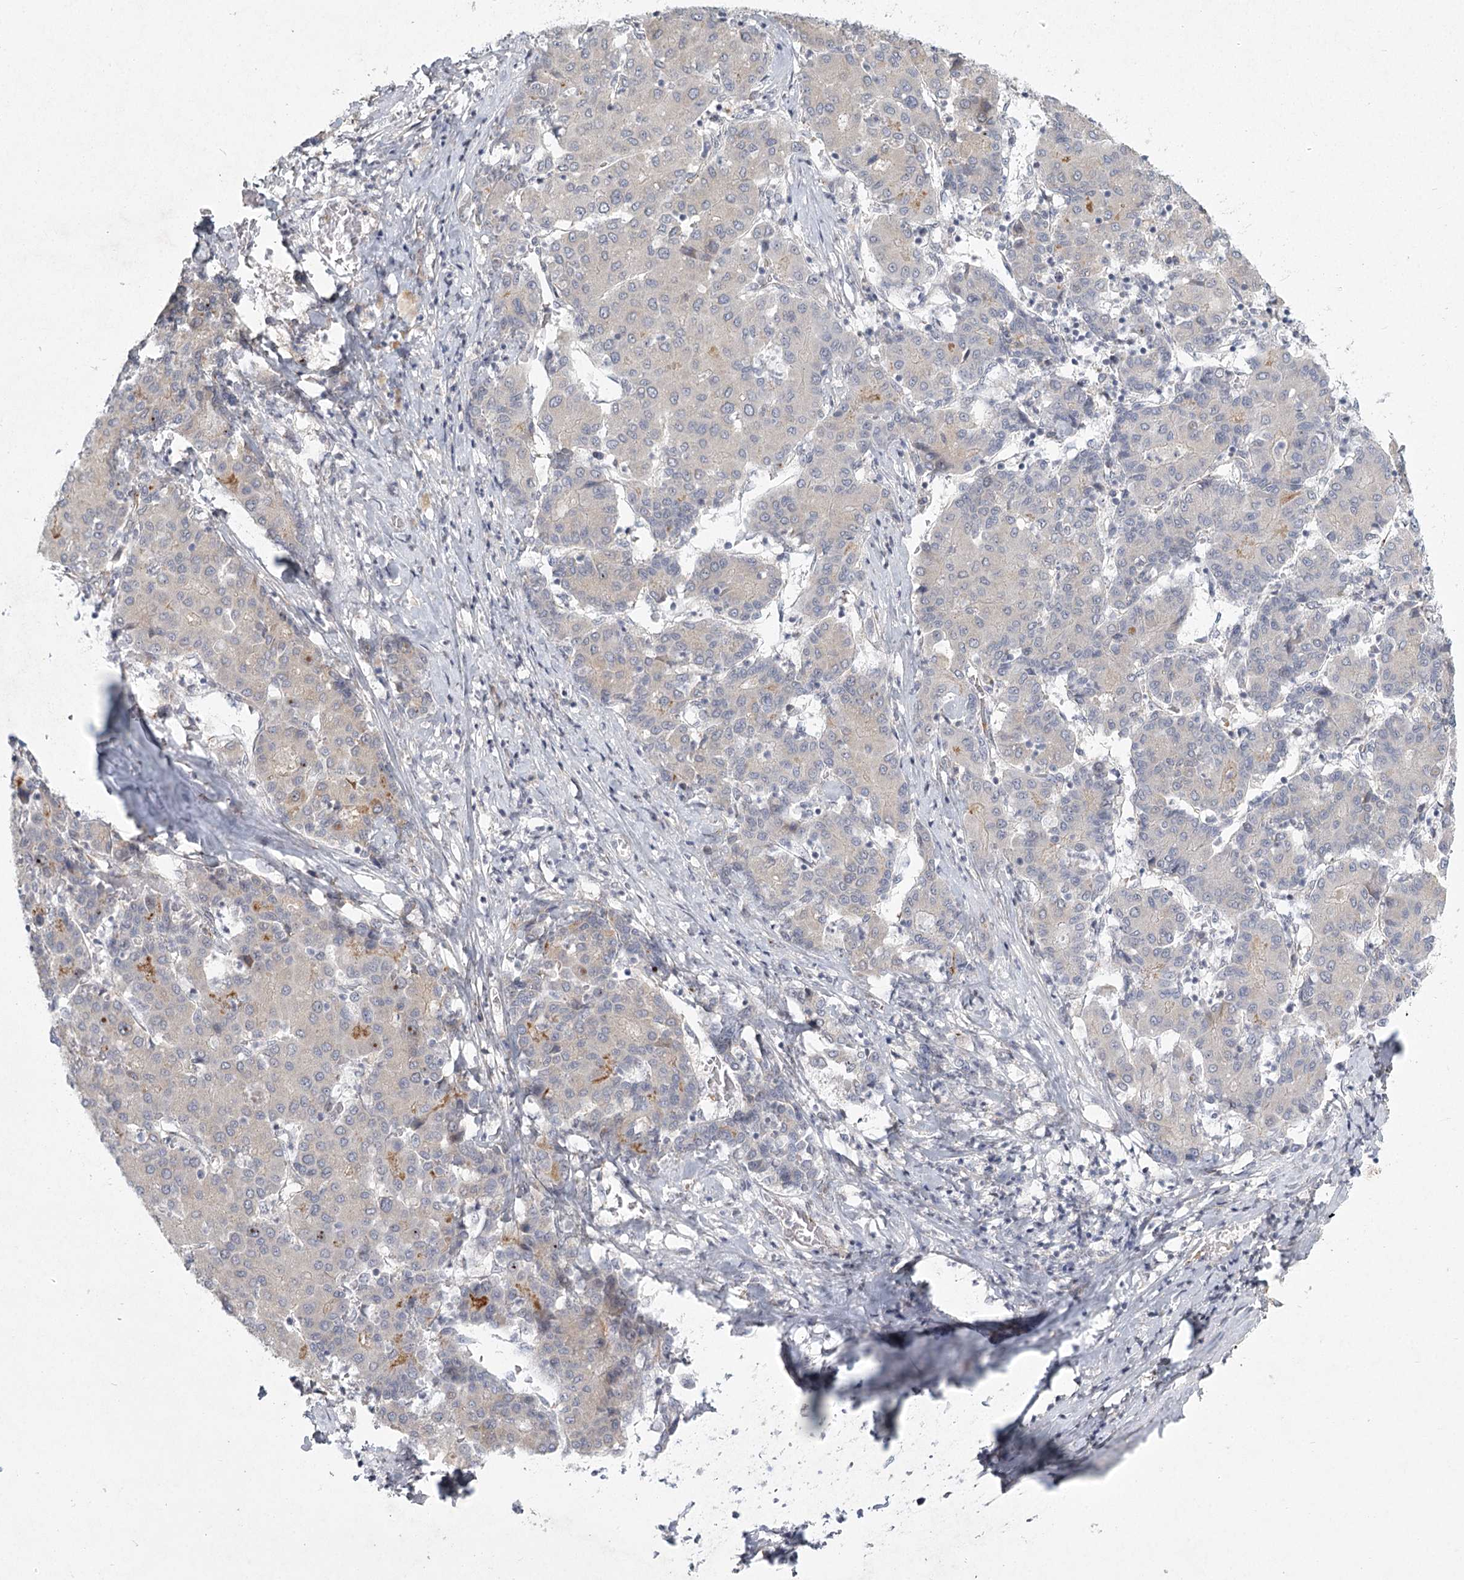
{"staining": {"intensity": "negative", "quantity": "none", "location": "none"}, "tissue": "liver cancer", "cell_type": "Tumor cells", "image_type": "cancer", "snomed": [{"axis": "morphology", "description": "Carcinoma, Hepatocellular, NOS"}, {"axis": "topography", "description": "Liver"}], "caption": "IHC histopathology image of neoplastic tissue: human liver cancer stained with DAB shows no significant protein expression in tumor cells. (DAB (3,3'-diaminobenzidine) immunohistochemistry visualized using brightfield microscopy, high magnification).", "gene": "MEPE", "patient": {"sex": "male", "age": 65}}